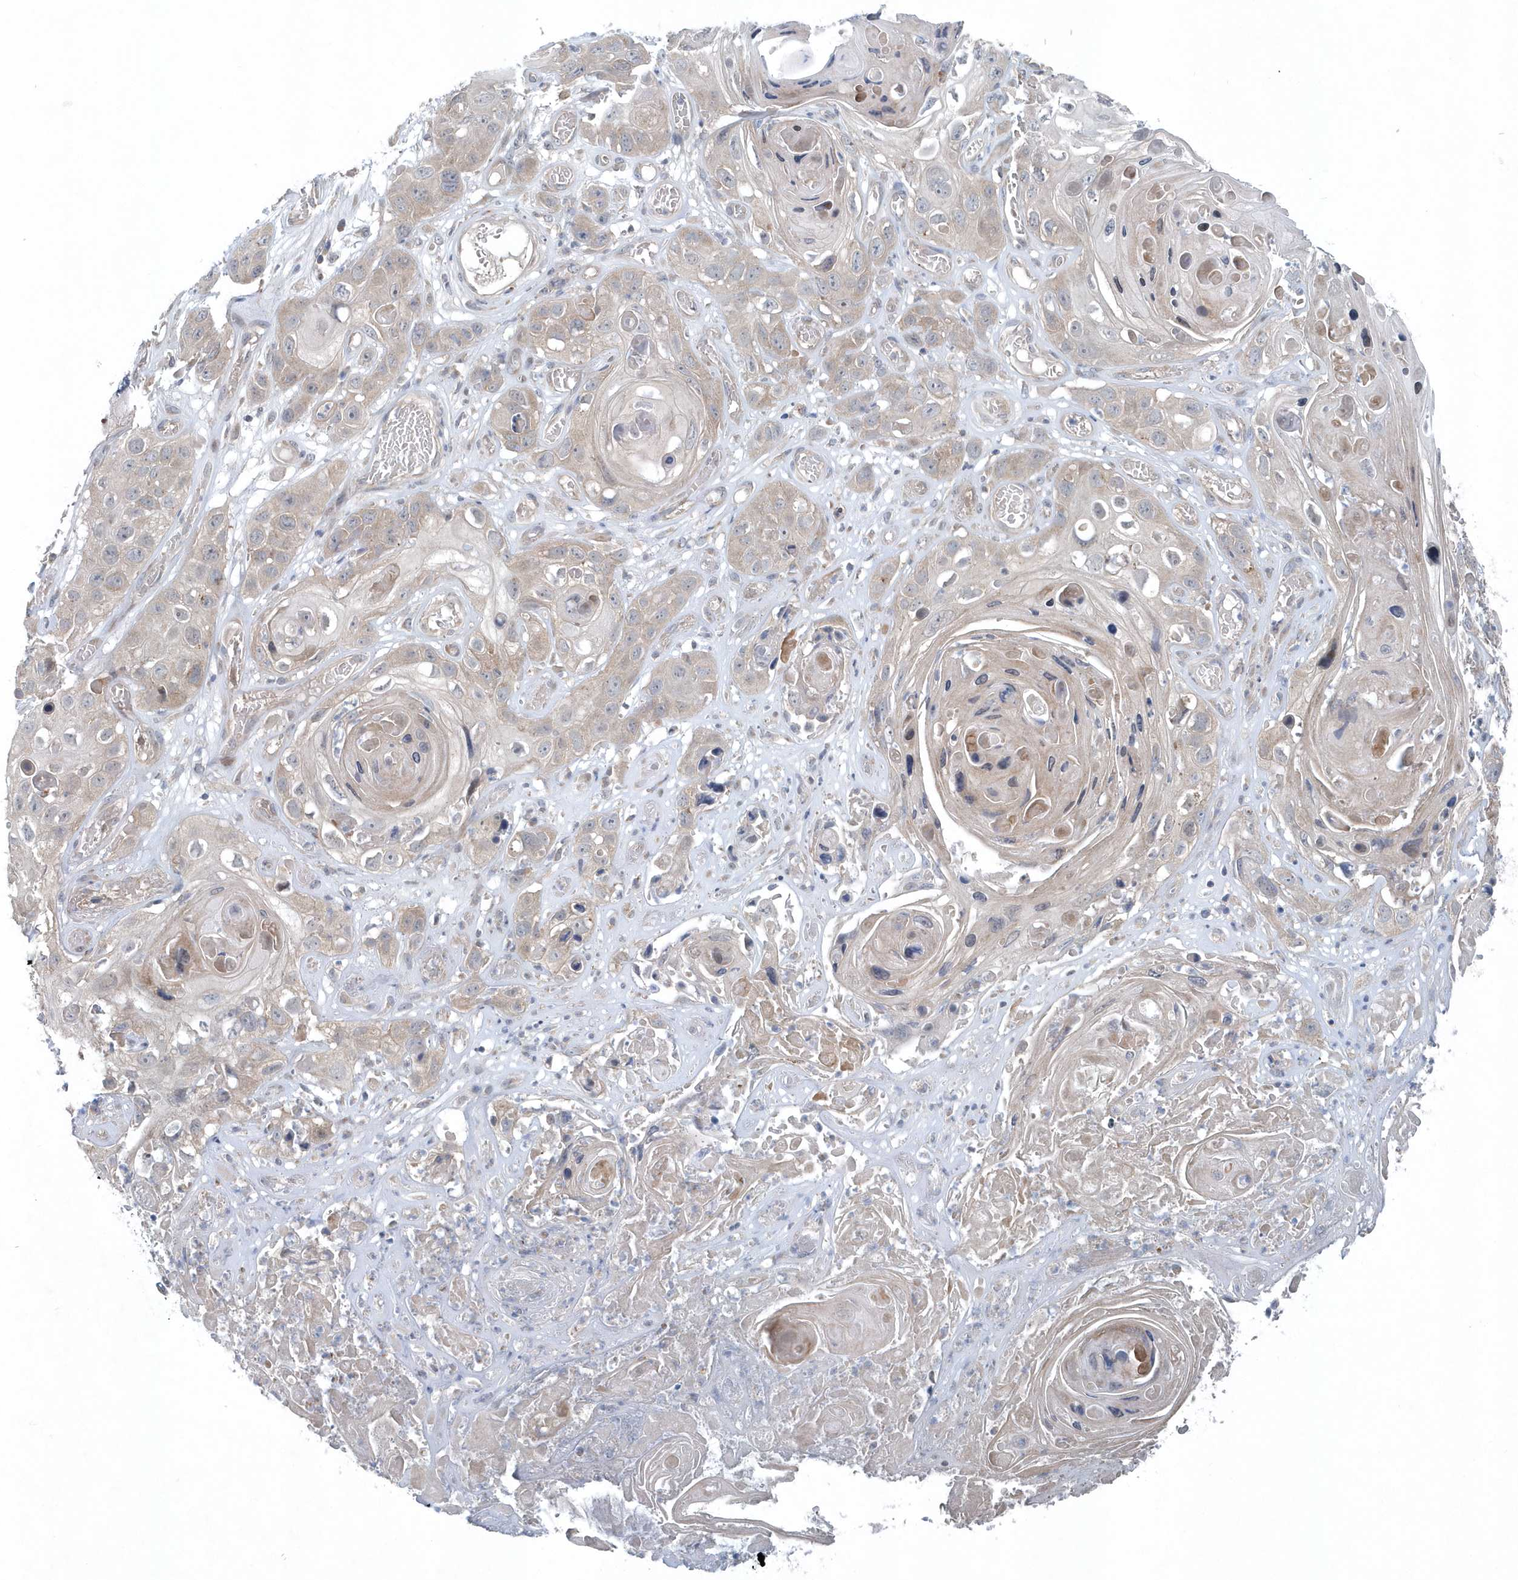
{"staining": {"intensity": "weak", "quantity": "<25%", "location": "cytoplasmic/membranous"}, "tissue": "skin cancer", "cell_type": "Tumor cells", "image_type": "cancer", "snomed": [{"axis": "morphology", "description": "Squamous cell carcinoma, NOS"}, {"axis": "topography", "description": "Skin"}], "caption": "Squamous cell carcinoma (skin) was stained to show a protein in brown. There is no significant expression in tumor cells.", "gene": "MCC", "patient": {"sex": "male", "age": 55}}